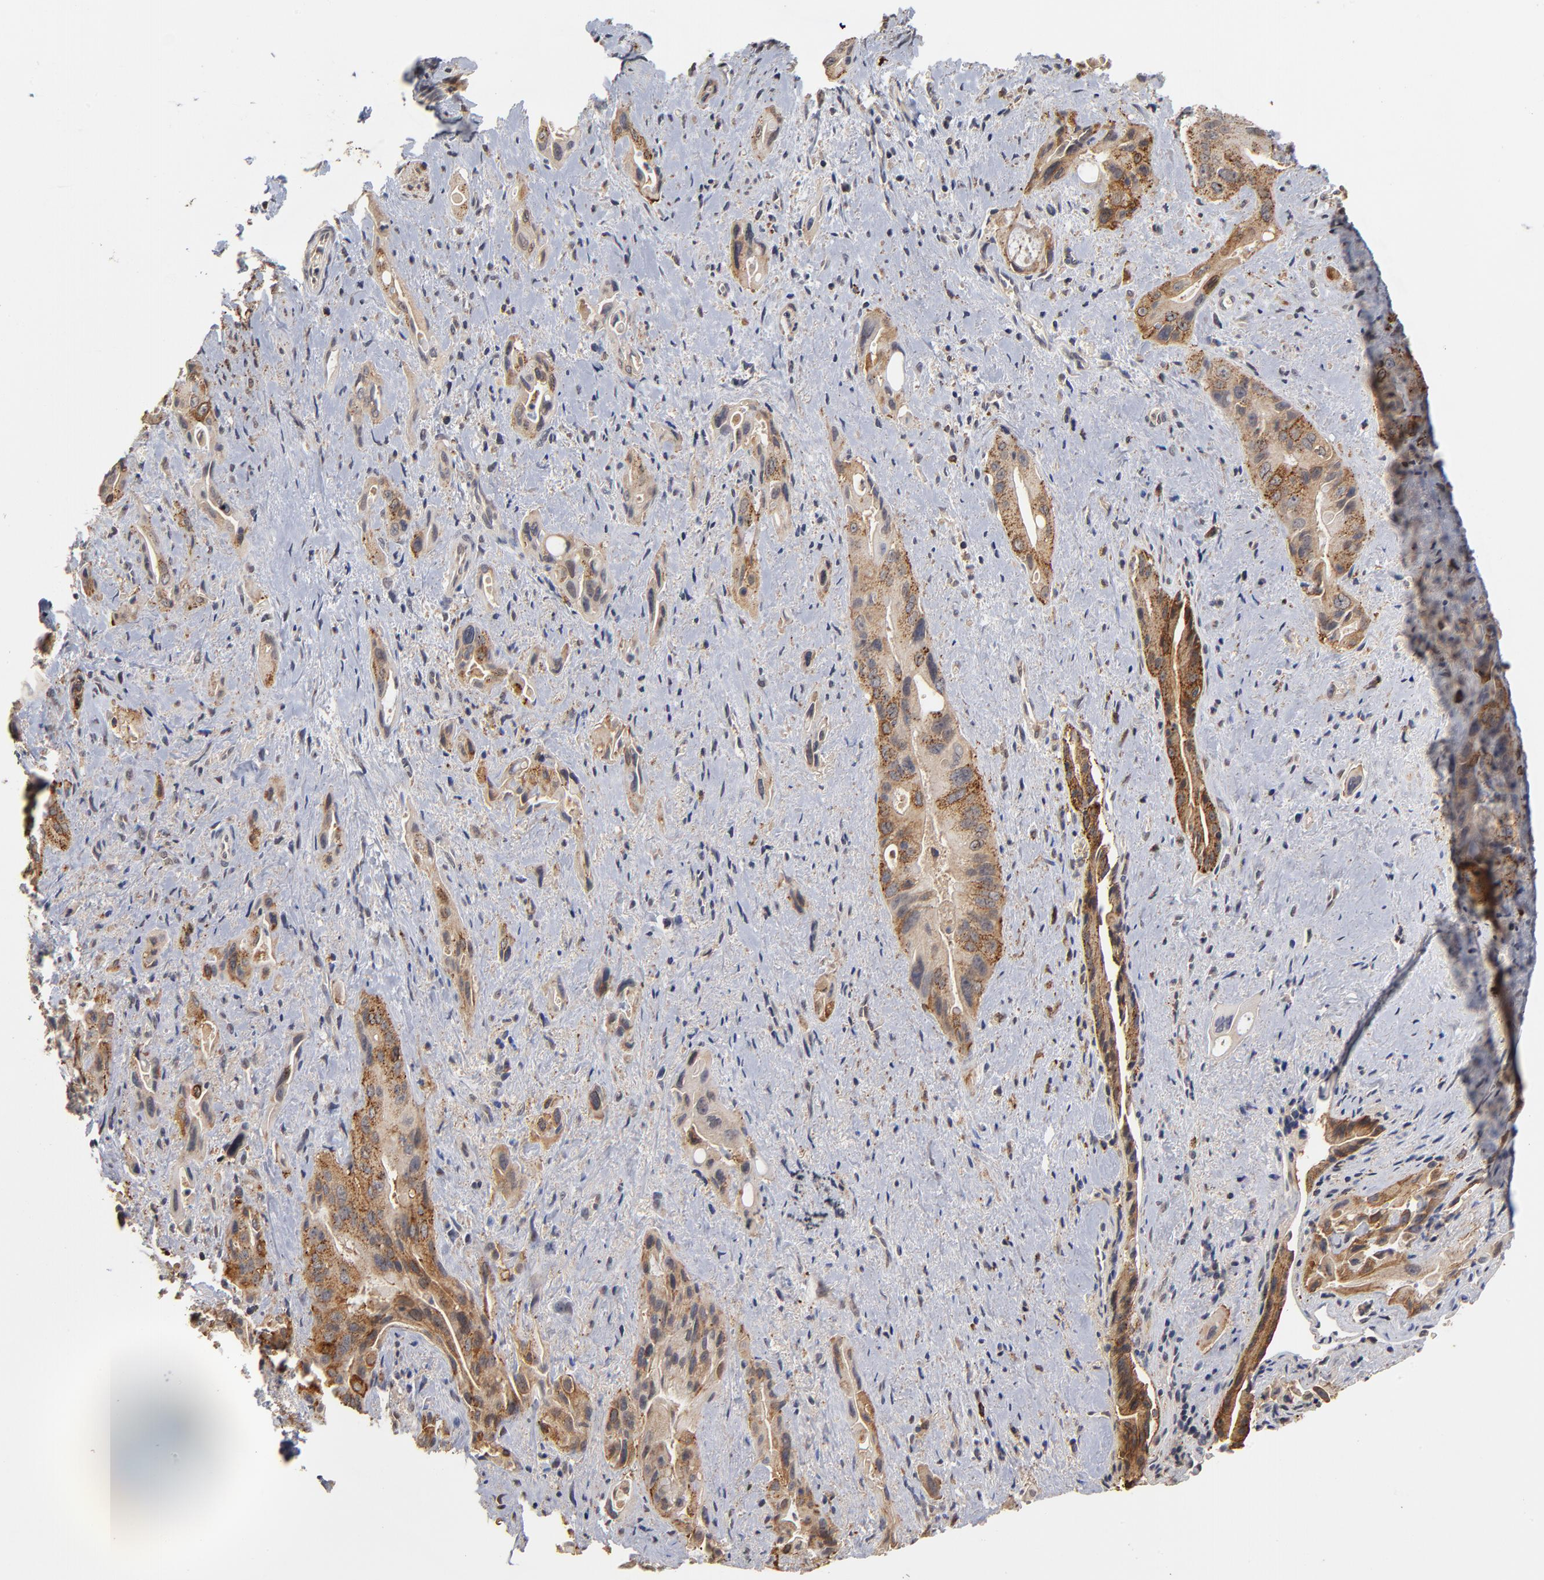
{"staining": {"intensity": "strong", "quantity": ">75%", "location": "cytoplasmic/membranous"}, "tissue": "pancreatic cancer", "cell_type": "Tumor cells", "image_type": "cancer", "snomed": [{"axis": "morphology", "description": "Adenocarcinoma, NOS"}, {"axis": "topography", "description": "Pancreas"}], "caption": "Human adenocarcinoma (pancreatic) stained with a protein marker demonstrates strong staining in tumor cells.", "gene": "ASB8", "patient": {"sex": "male", "age": 77}}